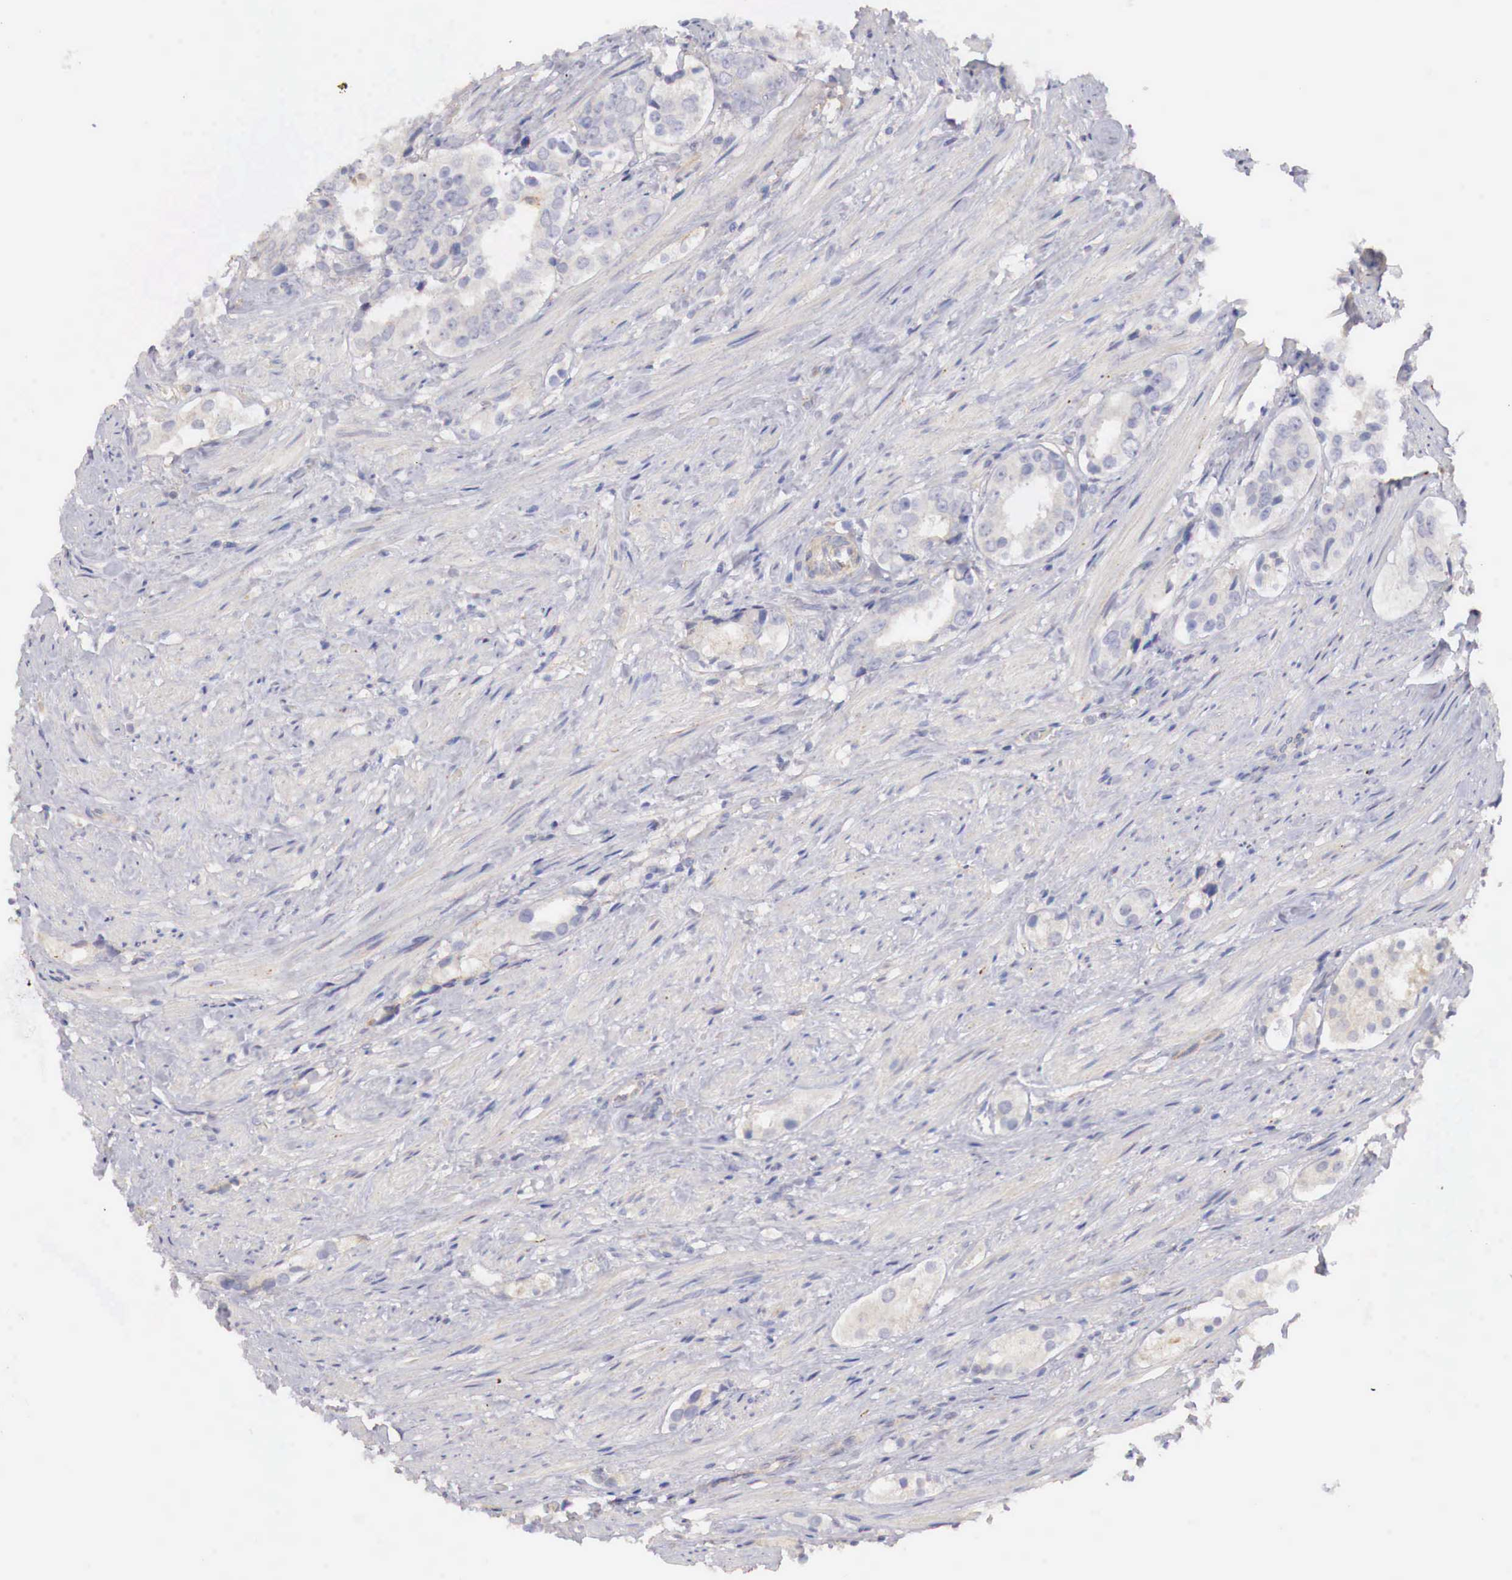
{"staining": {"intensity": "negative", "quantity": "none", "location": "none"}, "tissue": "prostate cancer", "cell_type": "Tumor cells", "image_type": "cancer", "snomed": [{"axis": "morphology", "description": "Adenocarcinoma, Medium grade"}, {"axis": "topography", "description": "Prostate"}], "caption": "A photomicrograph of medium-grade adenocarcinoma (prostate) stained for a protein demonstrates no brown staining in tumor cells.", "gene": "KLHDC7B", "patient": {"sex": "male", "age": 73}}